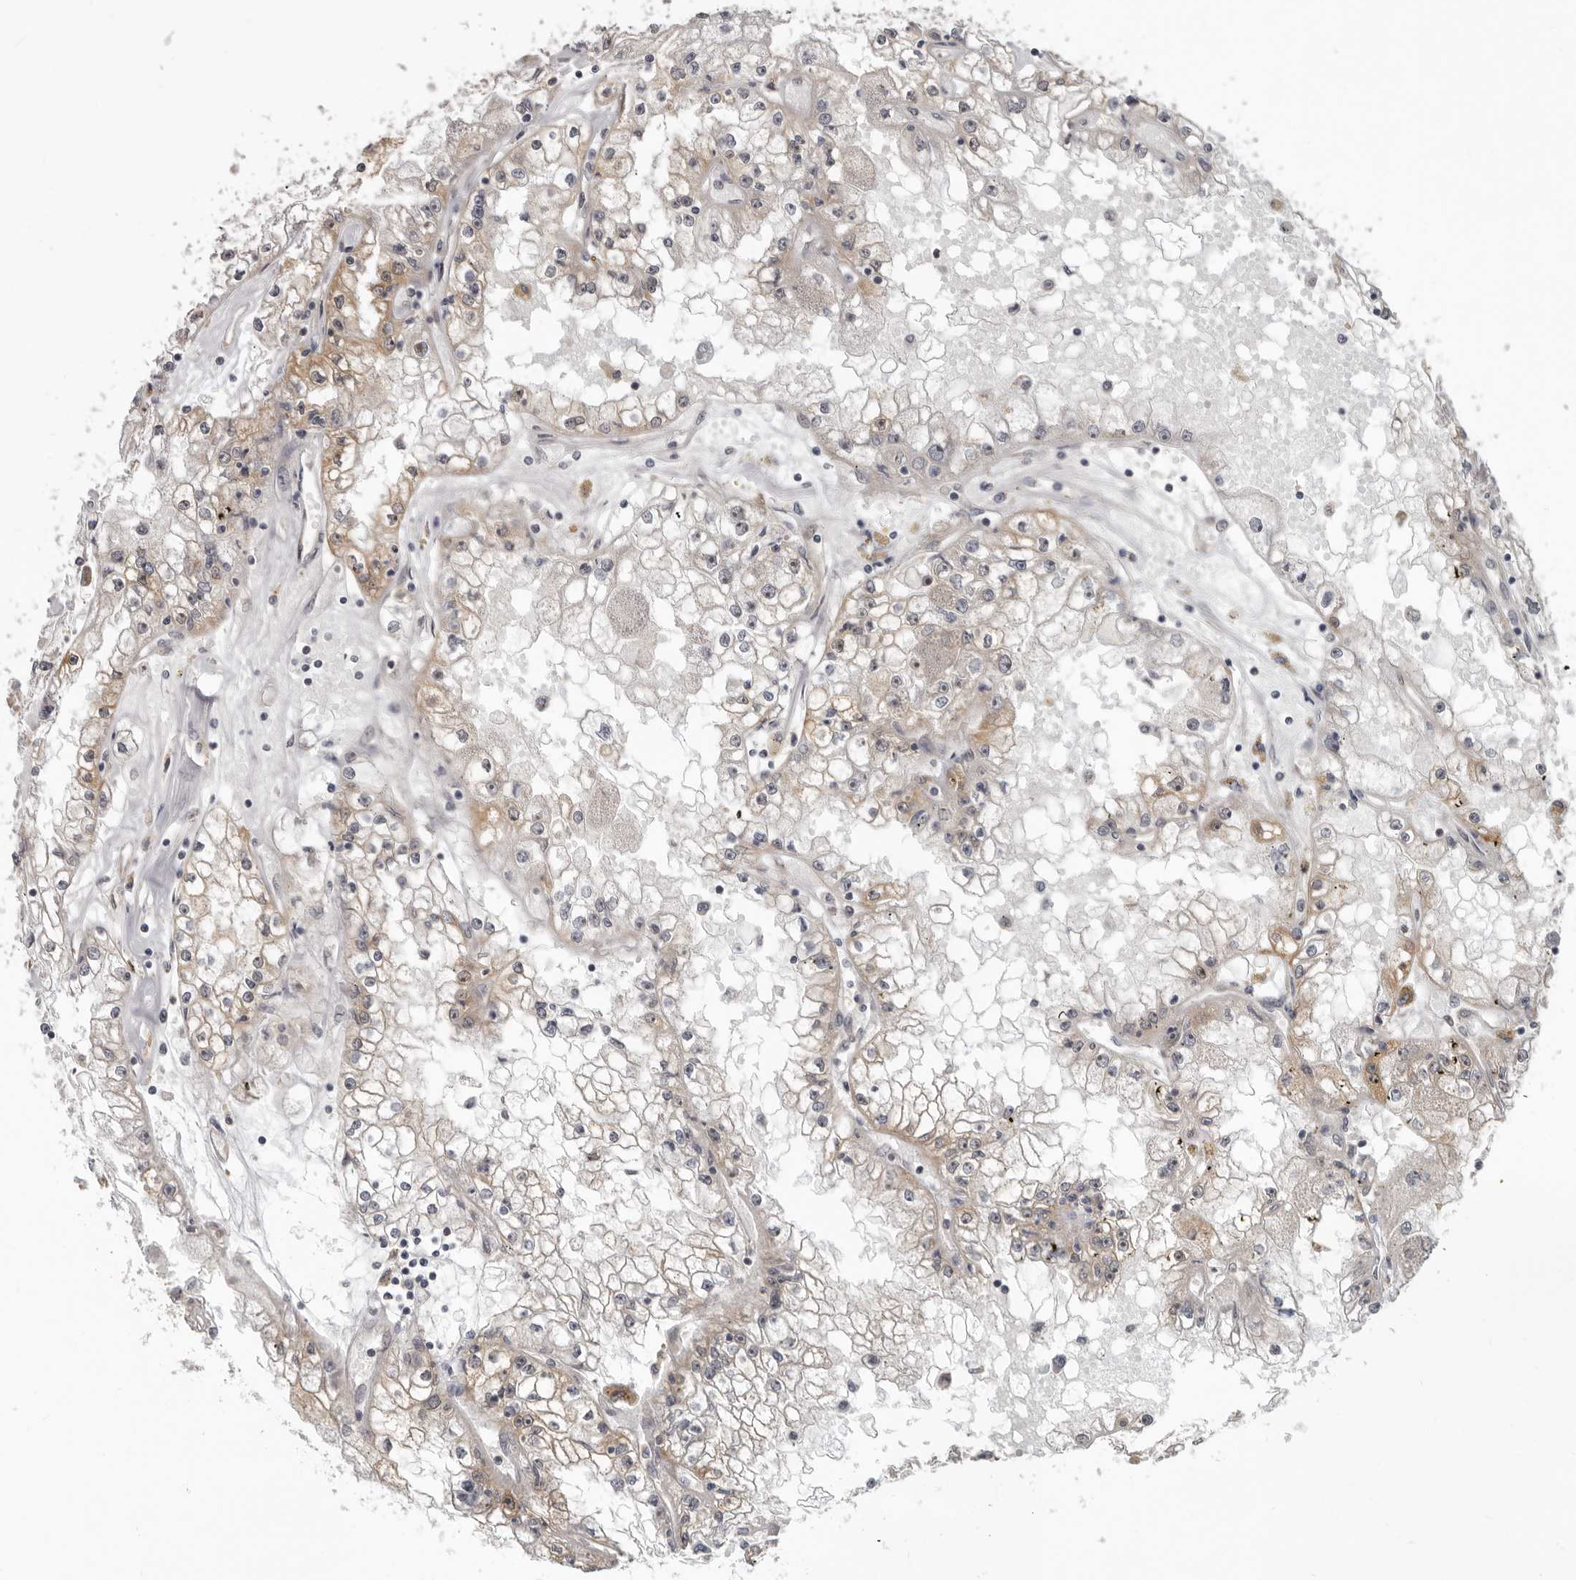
{"staining": {"intensity": "weak", "quantity": ">75%", "location": "cytoplasmic/membranous"}, "tissue": "renal cancer", "cell_type": "Tumor cells", "image_type": "cancer", "snomed": [{"axis": "morphology", "description": "Adenocarcinoma, NOS"}, {"axis": "topography", "description": "Kidney"}], "caption": "The micrograph displays immunohistochemical staining of renal cancer (adenocarcinoma). There is weak cytoplasmic/membranous positivity is present in approximately >75% of tumor cells.", "gene": "BAD", "patient": {"sex": "male", "age": 56}}